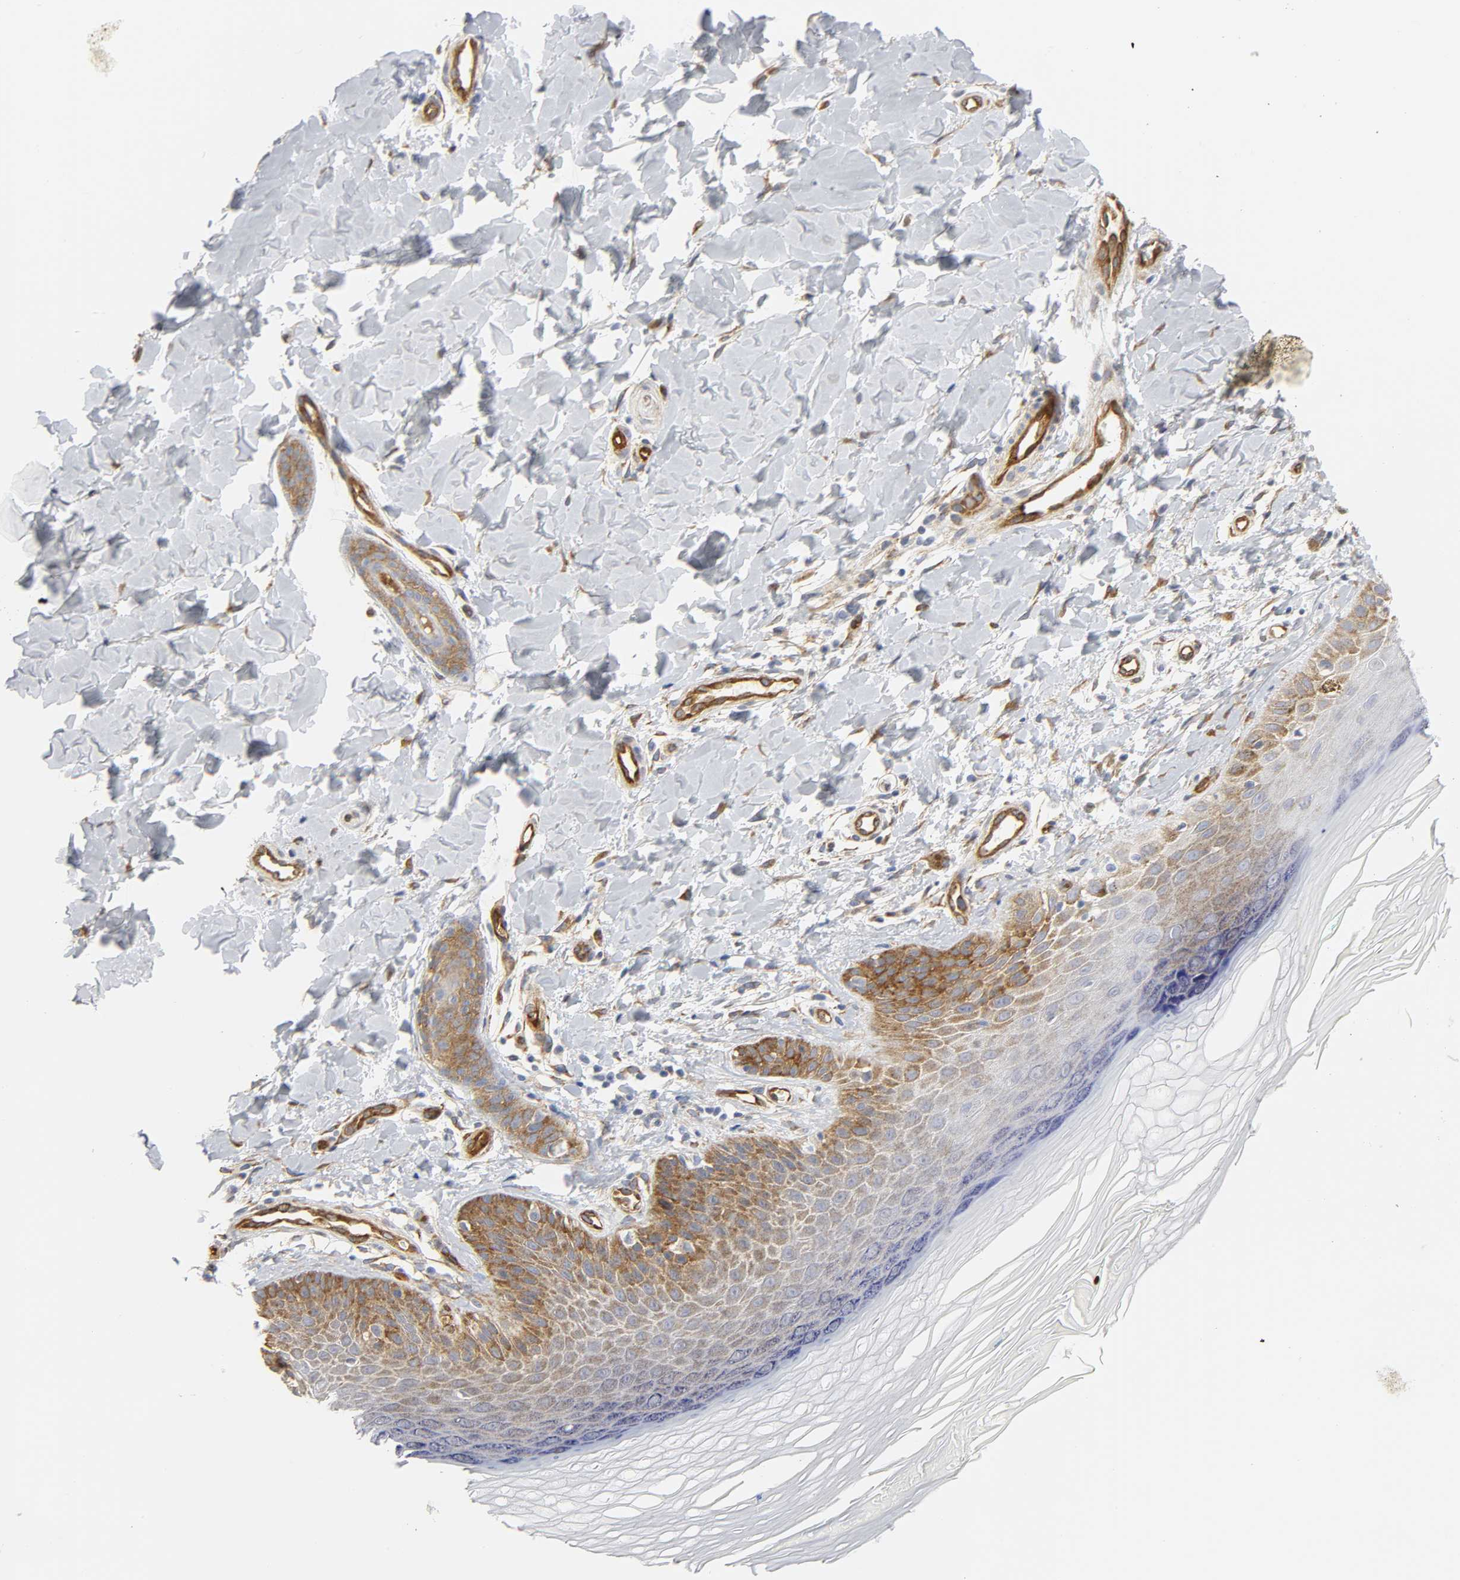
{"staining": {"intensity": "moderate", "quantity": ">75%", "location": "cytoplasmic/membranous"}, "tissue": "skin", "cell_type": "Fibroblasts", "image_type": "normal", "snomed": [{"axis": "morphology", "description": "Normal tissue, NOS"}, {"axis": "topography", "description": "Skin"}], "caption": "A brown stain highlights moderate cytoplasmic/membranous expression of a protein in fibroblasts of unremarkable human skin.", "gene": "DOCK1", "patient": {"sex": "male", "age": 26}}